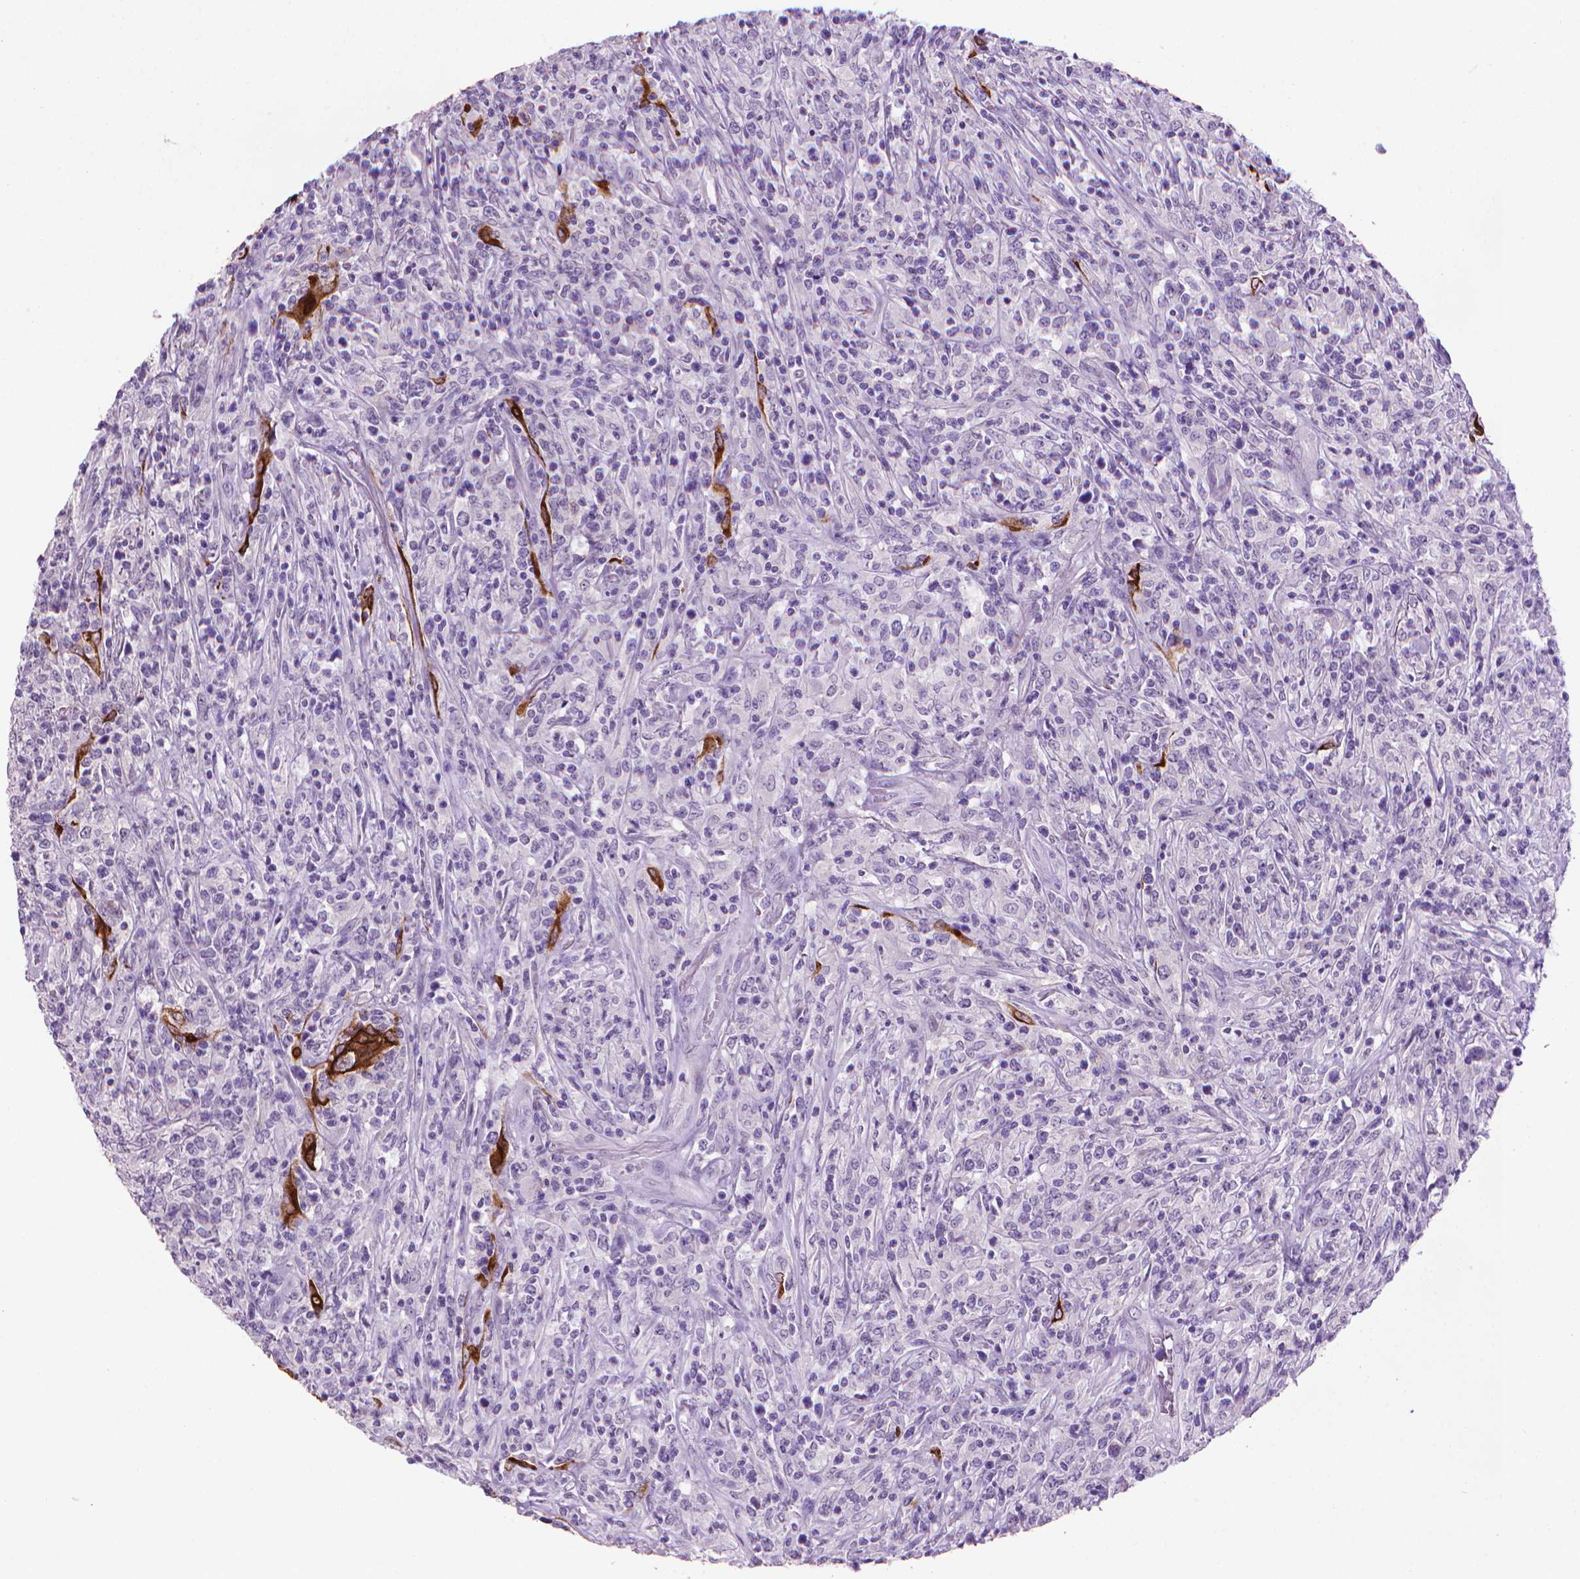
{"staining": {"intensity": "negative", "quantity": "none", "location": "none"}, "tissue": "lymphoma", "cell_type": "Tumor cells", "image_type": "cancer", "snomed": [{"axis": "morphology", "description": "Malignant lymphoma, non-Hodgkin's type, High grade"}, {"axis": "topography", "description": "Lung"}], "caption": "This is an immunohistochemistry (IHC) histopathology image of human lymphoma. There is no positivity in tumor cells.", "gene": "MUC1", "patient": {"sex": "male", "age": 79}}